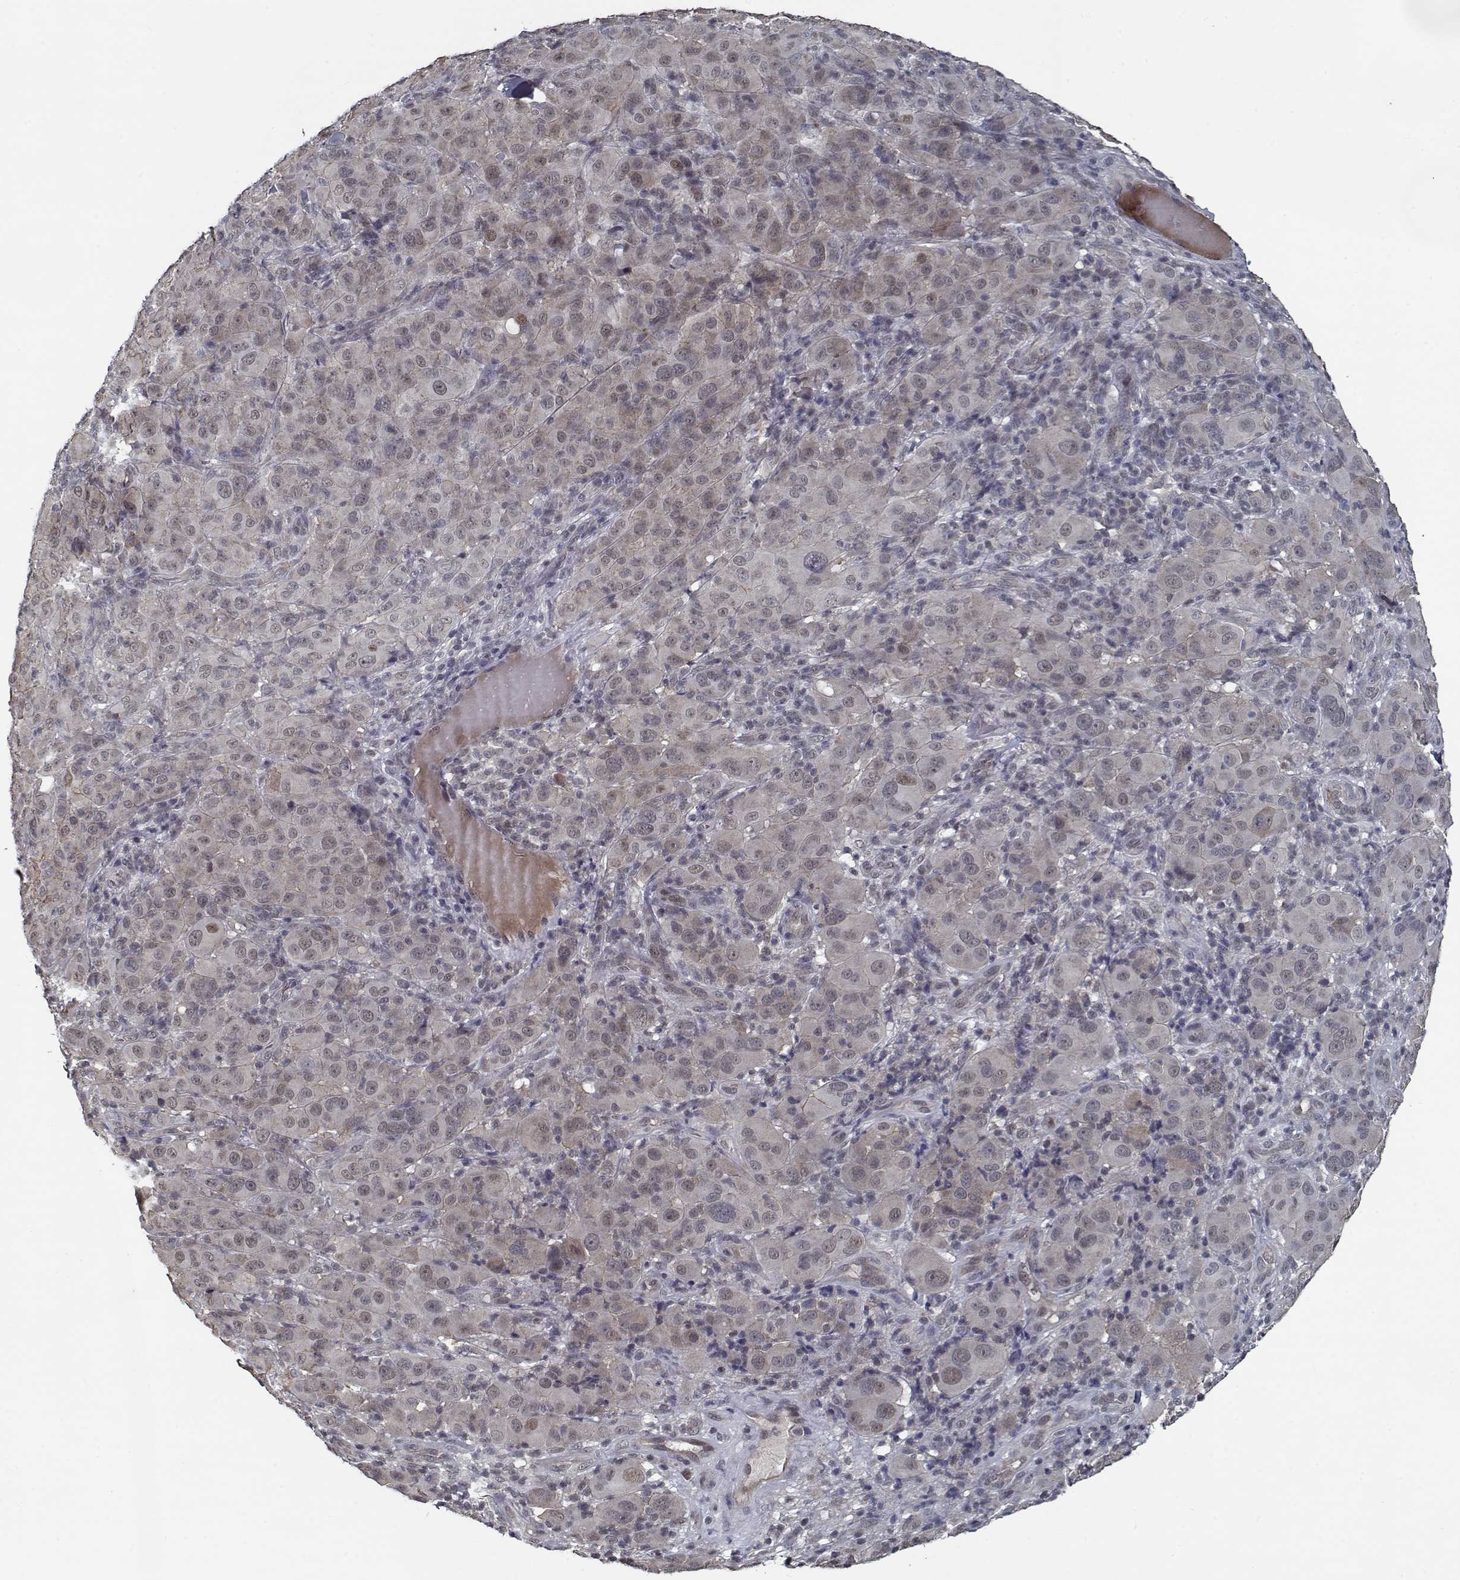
{"staining": {"intensity": "weak", "quantity": "<25%", "location": "cytoplasmic/membranous"}, "tissue": "melanoma", "cell_type": "Tumor cells", "image_type": "cancer", "snomed": [{"axis": "morphology", "description": "Malignant melanoma, NOS"}, {"axis": "topography", "description": "Skin"}], "caption": "Immunohistochemical staining of melanoma displays no significant expression in tumor cells.", "gene": "NLK", "patient": {"sex": "female", "age": 87}}